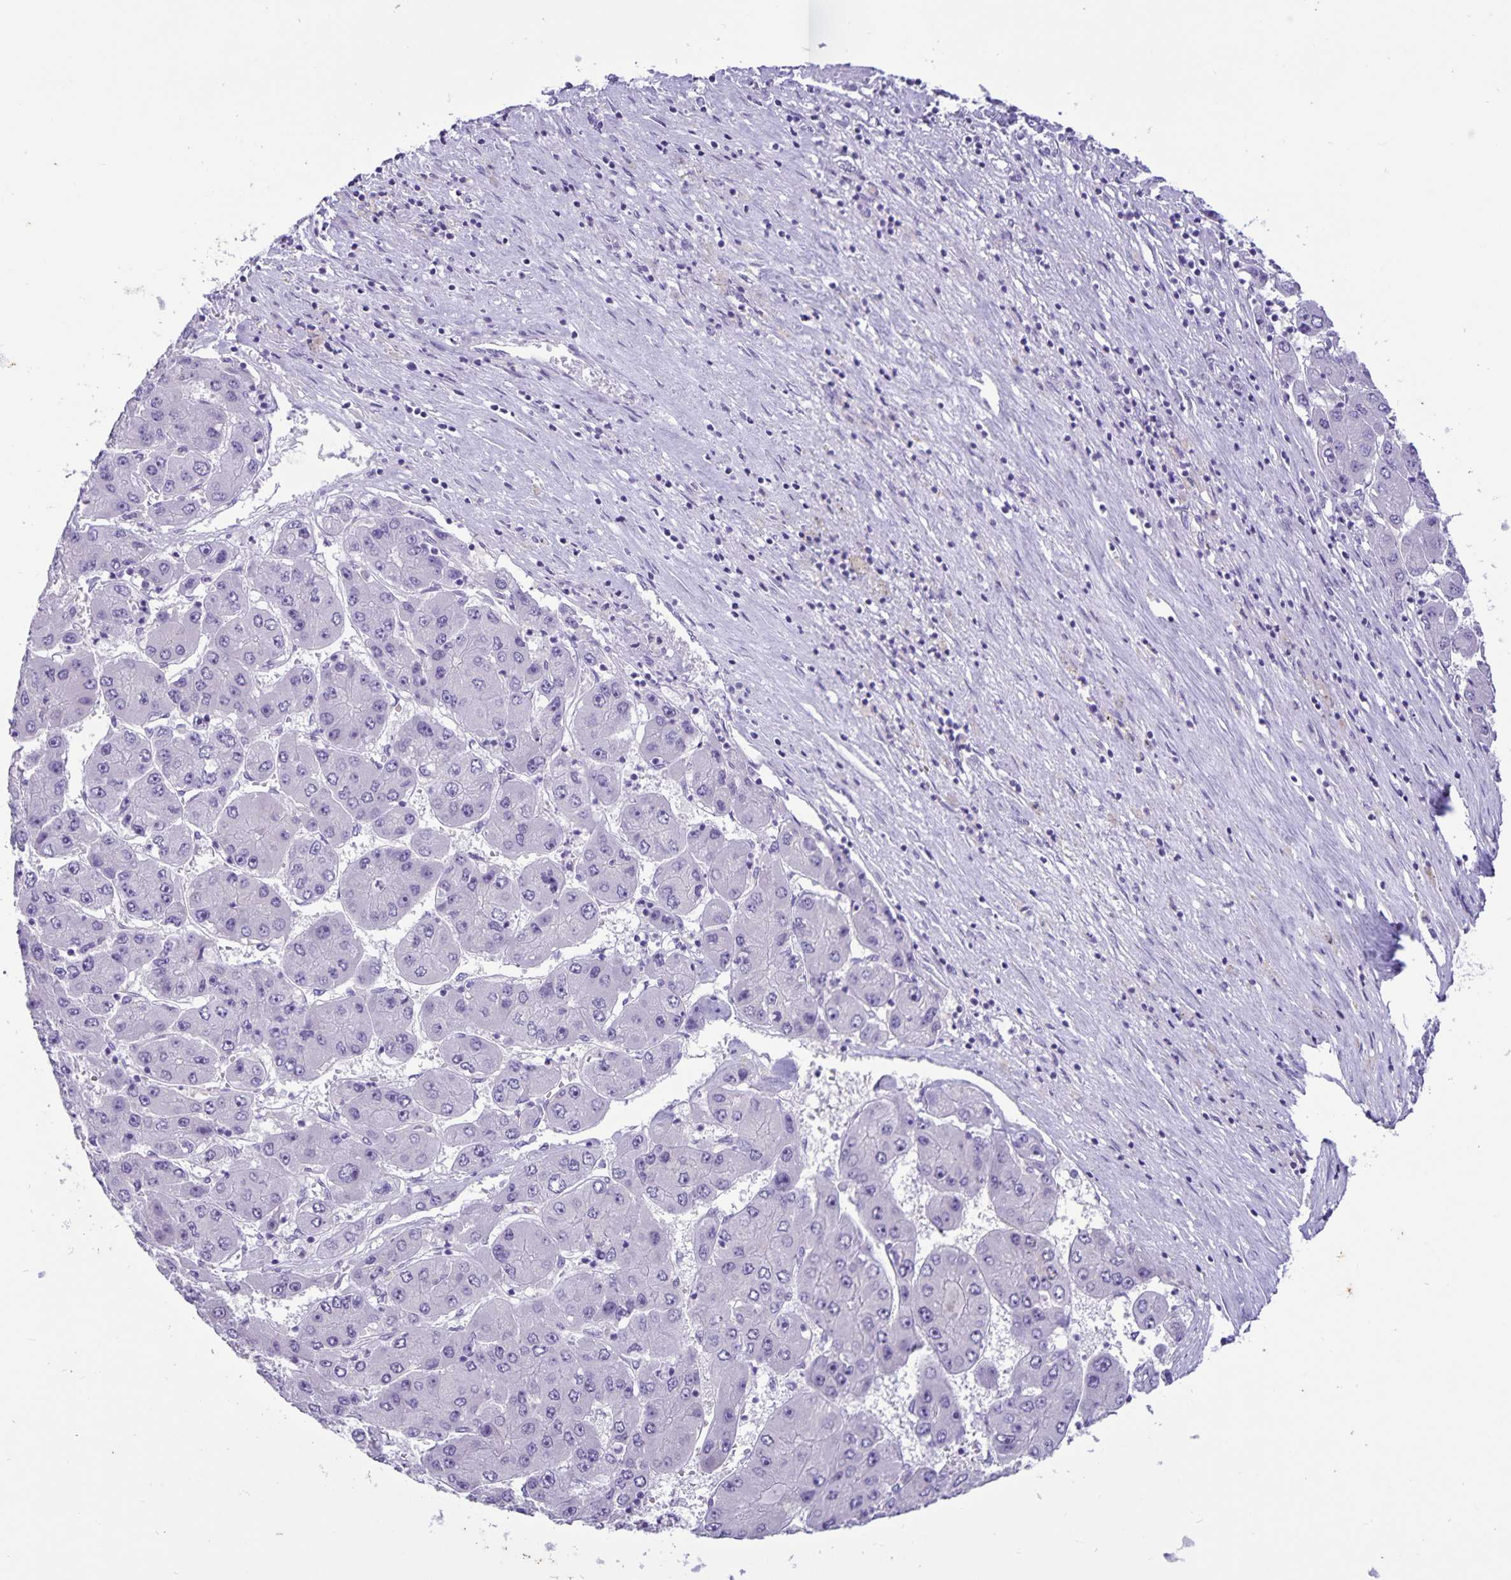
{"staining": {"intensity": "negative", "quantity": "none", "location": "none"}, "tissue": "liver cancer", "cell_type": "Tumor cells", "image_type": "cancer", "snomed": [{"axis": "morphology", "description": "Carcinoma, Hepatocellular, NOS"}, {"axis": "topography", "description": "Liver"}], "caption": "Immunohistochemistry photomicrograph of neoplastic tissue: liver hepatocellular carcinoma stained with DAB (3,3'-diaminobenzidine) demonstrates no significant protein positivity in tumor cells.", "gene": "IBTK", "patient": {"sex": "female", "age": 61}}